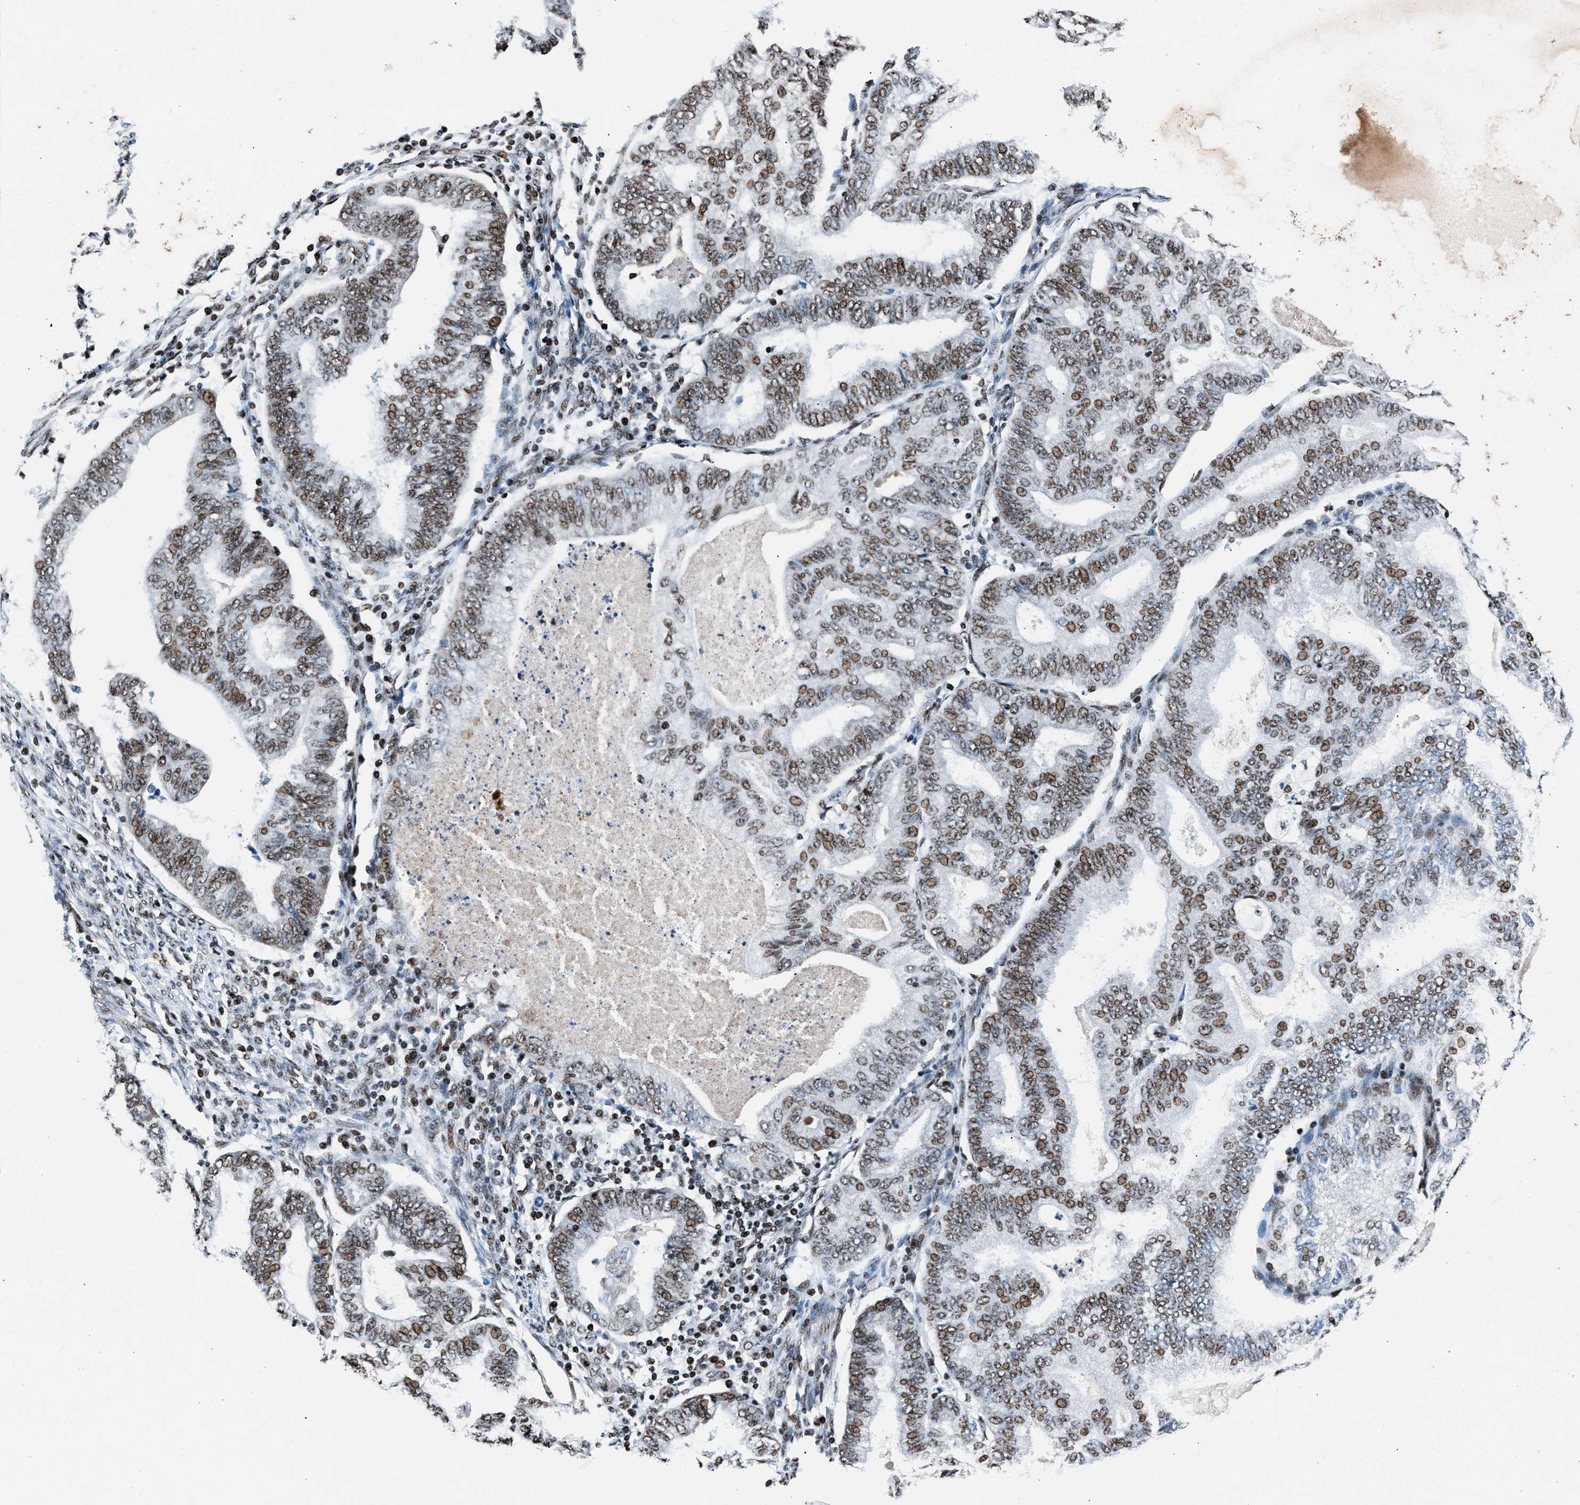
{"staining": {"intensity": "moderate", "quantity": "25%-75%", "location": "nuclear"}, "tissue": "endometrial cancer", "cell_type": "Tumor cells", "image_type": "cancer", "snomed": [{"axis": "morphology", "description": "Polyp, NOS"}, {"axis": "morphology", "description": "Adenocarcinoma, NOS"}, {"axis": "morphology", "description": "Adenoma, NOS"}, {"axis": "topography", "description": "Endometrium"}], "caption": "Adenocarcinoma (endometrial) was stained to show a protein in brown. There is medium levels of moderate nuclear expression in approximately 25%-75% of tumor cells.", "gene": "PRRC2B", "patient": {"sex": "female", "age": 79}}